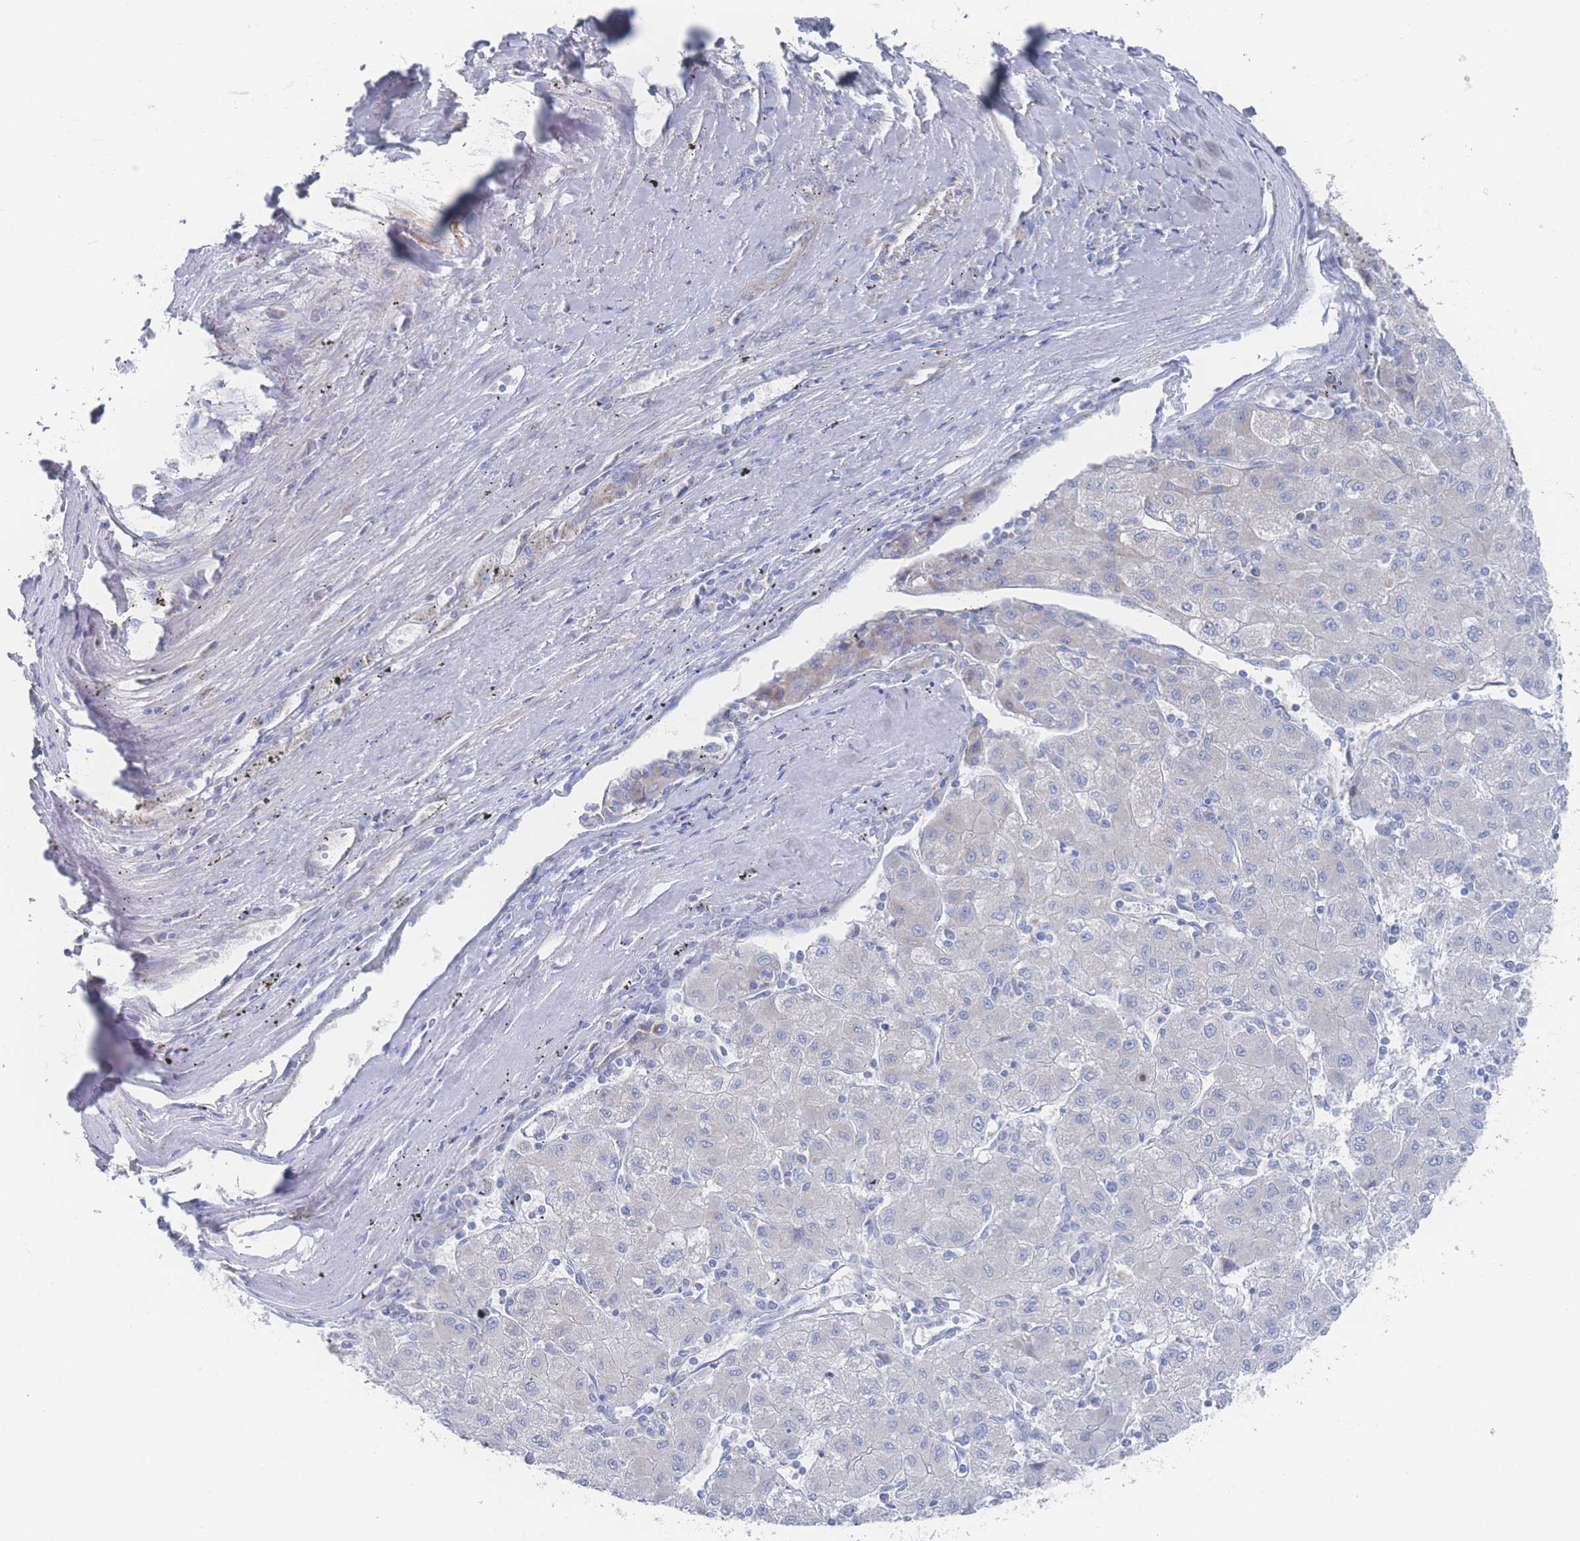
{"staining": {"intensity": "negative", "quantity": "none", "location": "none"}, "tissue": "liver cancer", "cell_type": "Tumor cells", "image_type": "cancer", "snomed": [{"axis": "morphology", "description": "Carcinoma, Hepatocellular, NOS"}, {"axis": "topography", "description": "Liver"}], "caption": "High magnification brightfield microscopy of hepatocellular carcinoma (liver) stained with DAB (3,3'-diaminobenzidine) (brown) and counterstained with hematoxylin (blue): tumor cells show no significant positivity.", "gene": "SNPH", "patient": {"sex": "male", "age": 72}}